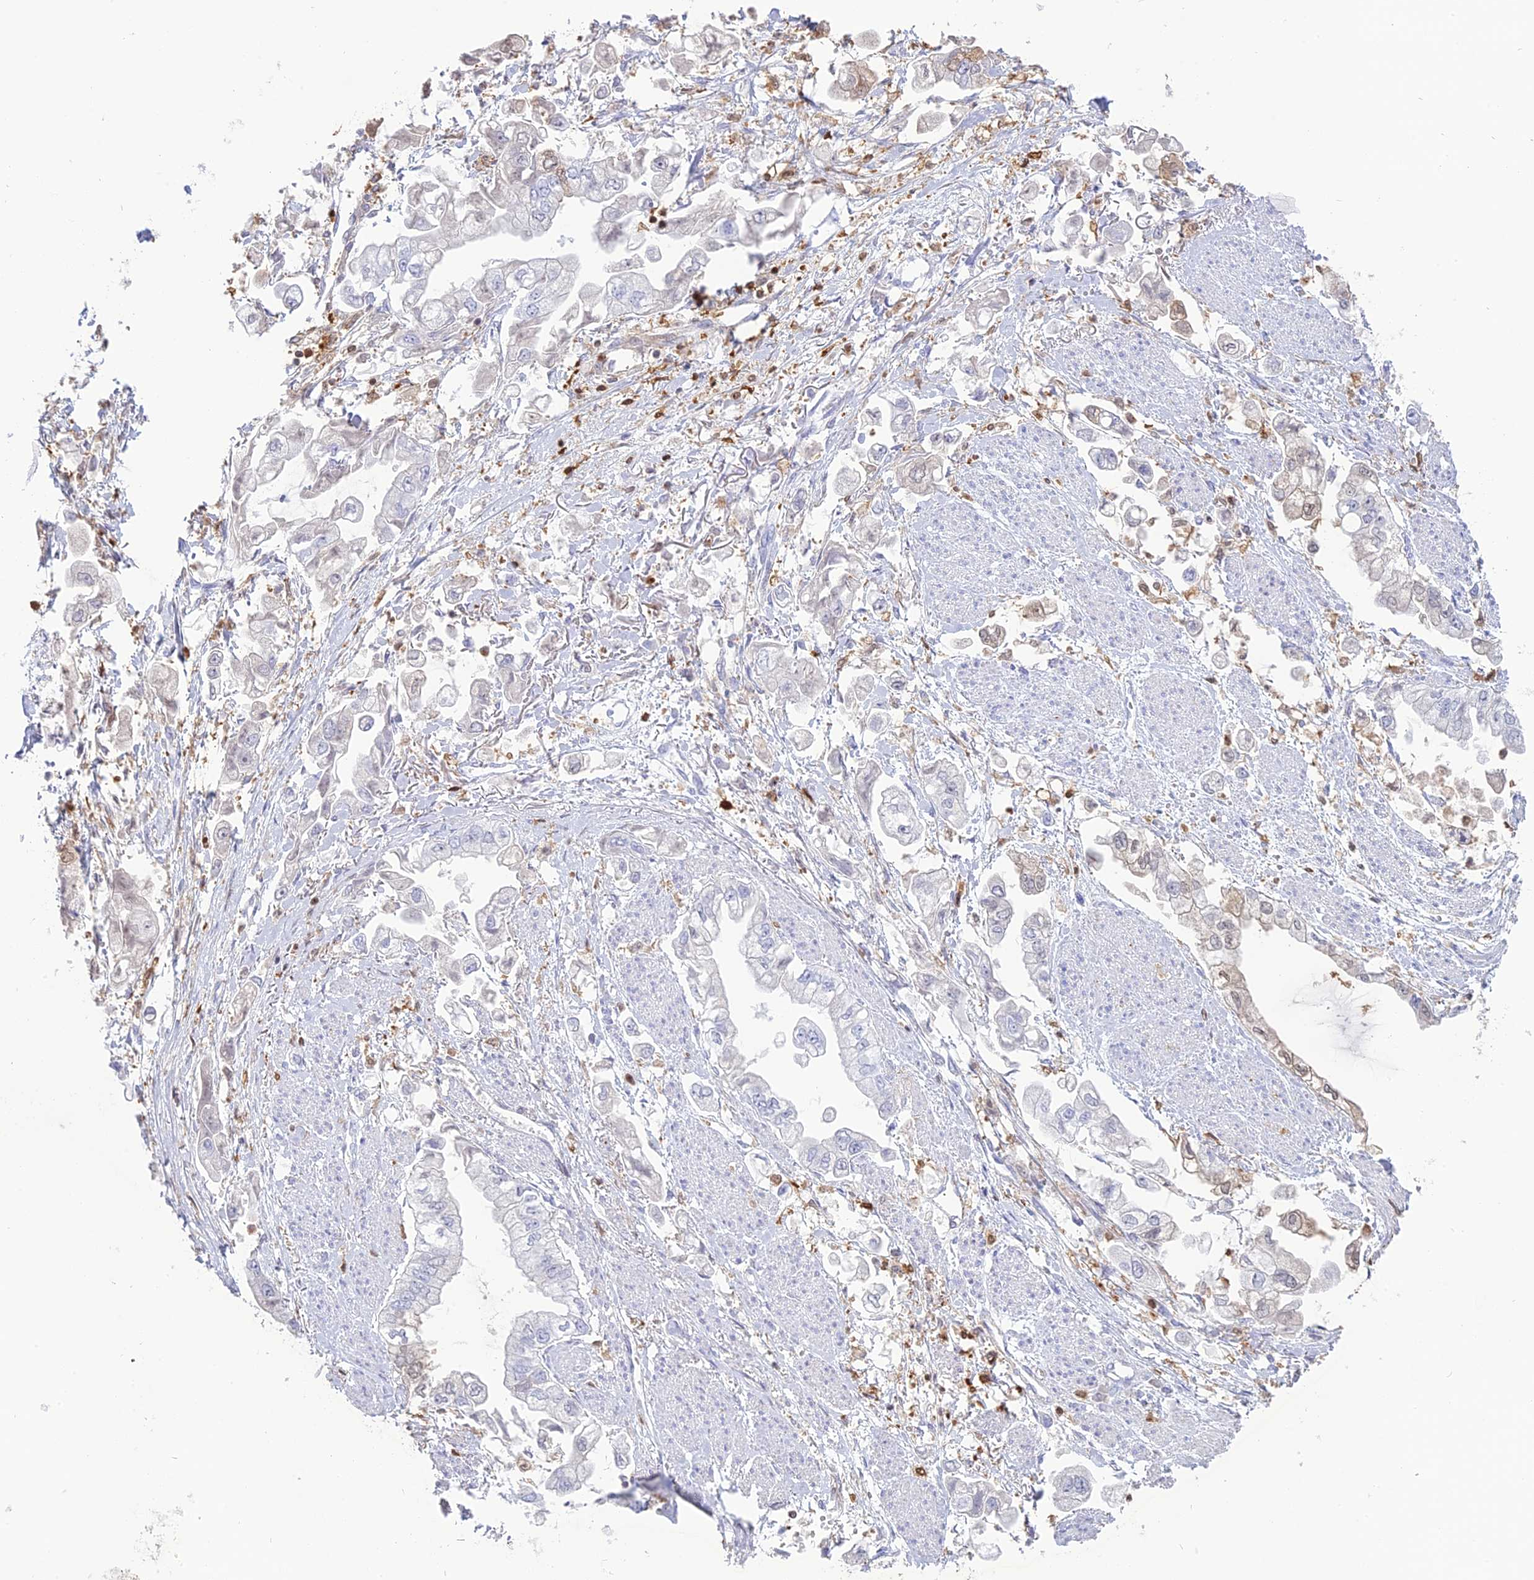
{"staining": {"intensity": "moderate", "quantity": "<25%", "location": "cytoplasmic/membranous,nuclear"}, "tissue": "stomach cancer", "cell_type": "Tumor cells", "image_type": "cancer", "snomed": [{"axis": "morphology", "description": "Adenocarcinoma, NOS"}, {"axis": "topography", "description": "Stomach"}], "caption": "Immunohistochemistry (DAB) staining of stomach cancer (adenocarcinoma) demonstrates moderate cytoplasmic/membranous and nuclear protein staining in about <25% of tumor cells.", "gene": "PGBD4", "patient": {"sex": "male", "age": 62}}